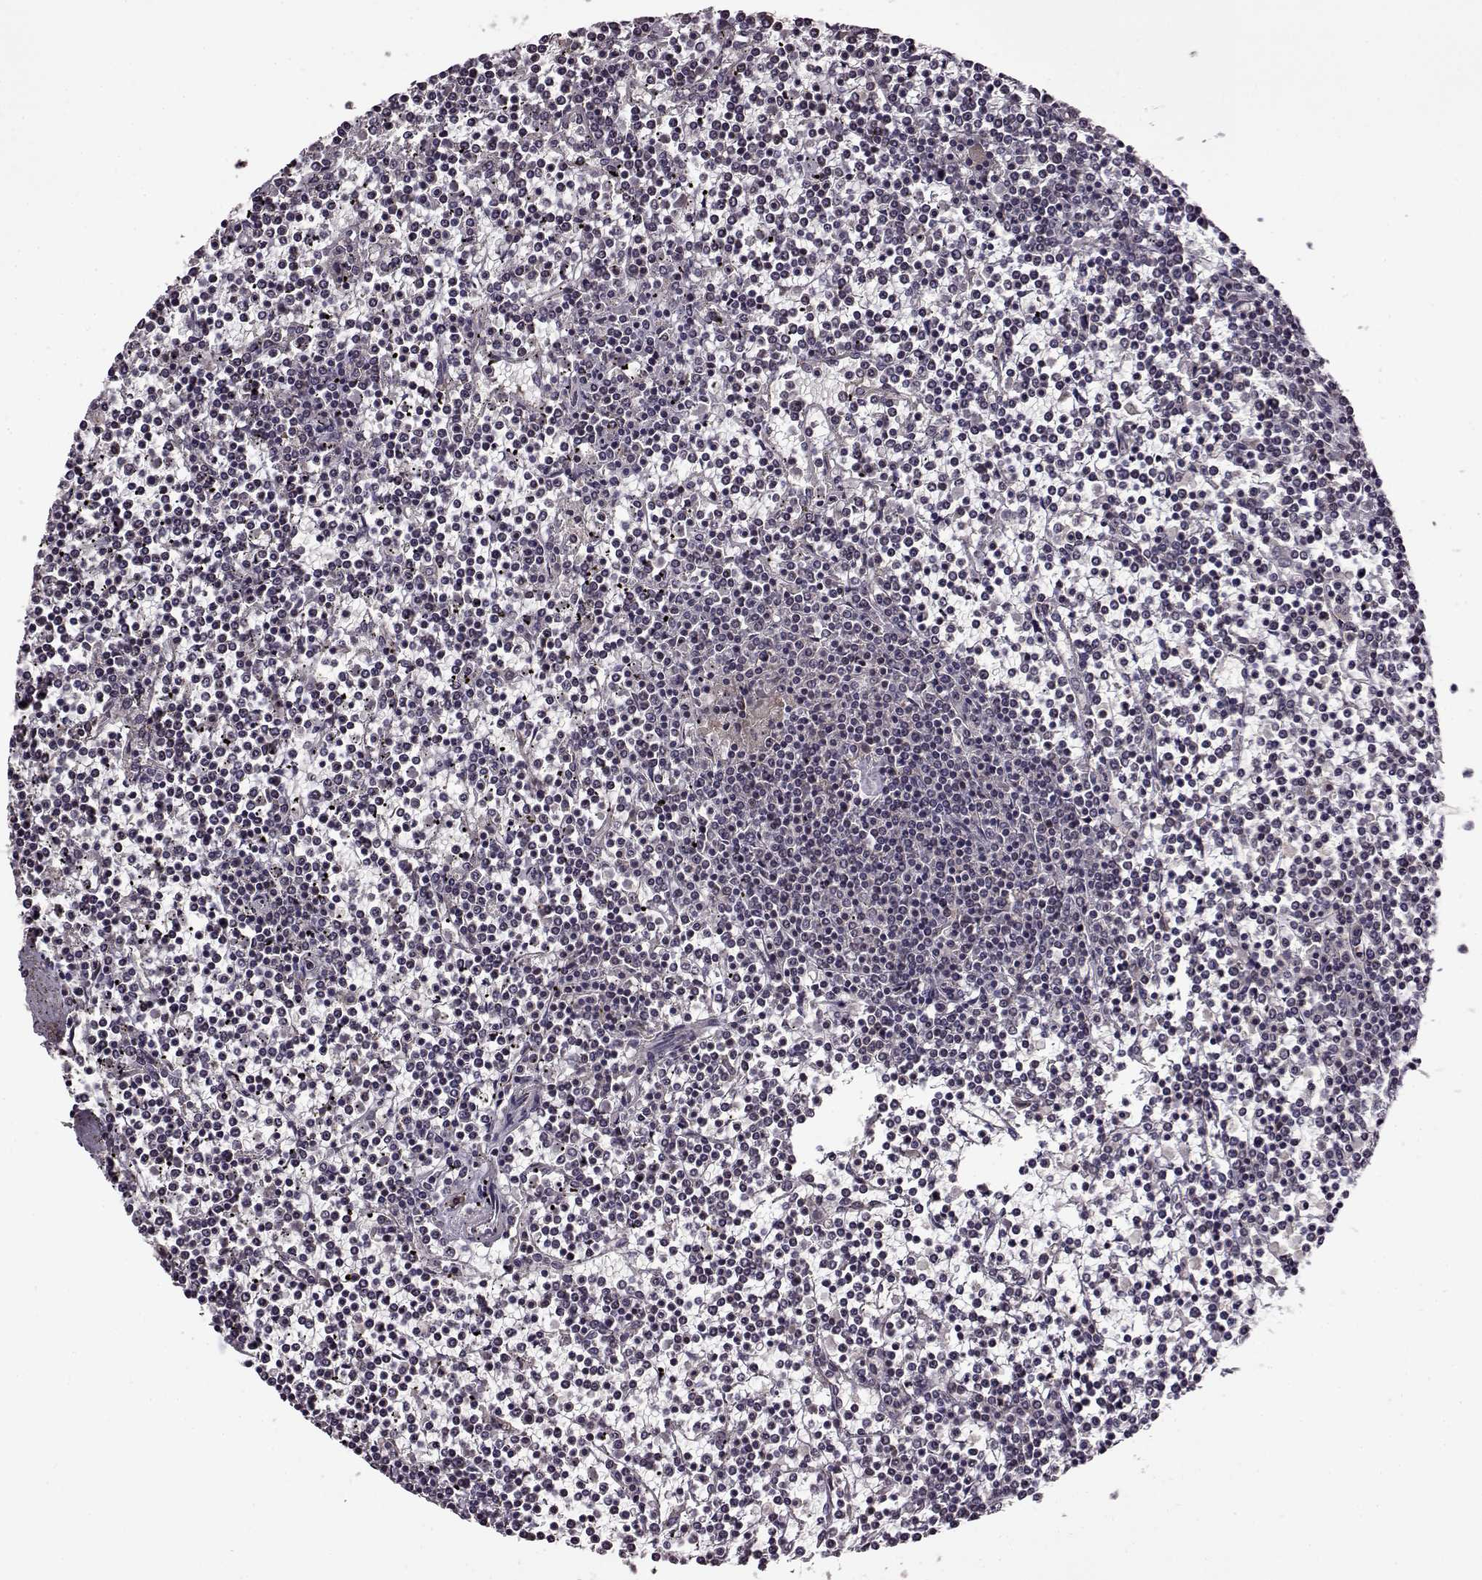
{"staining": {"intensity": "negative", "quantity": "none", "location": "none"}, "tissue": "lymphoma", "cell_type": "Tumor cells", "image_type": "cancer", "snomed": [{"axis": "morphology", "description": "Malignant lymphoma, non-Hodgkin's type, Low grade"}, {"axis": "topography", "description": "Spleen"}], "caption": "Immunohistochemical staining of human malignant lymphoma, non-Hodgkin's type (low-grade) shows no significant staining in tumor cells.", "gene": "MAIP1", "patient": {"sex": "female", "age": 19}}